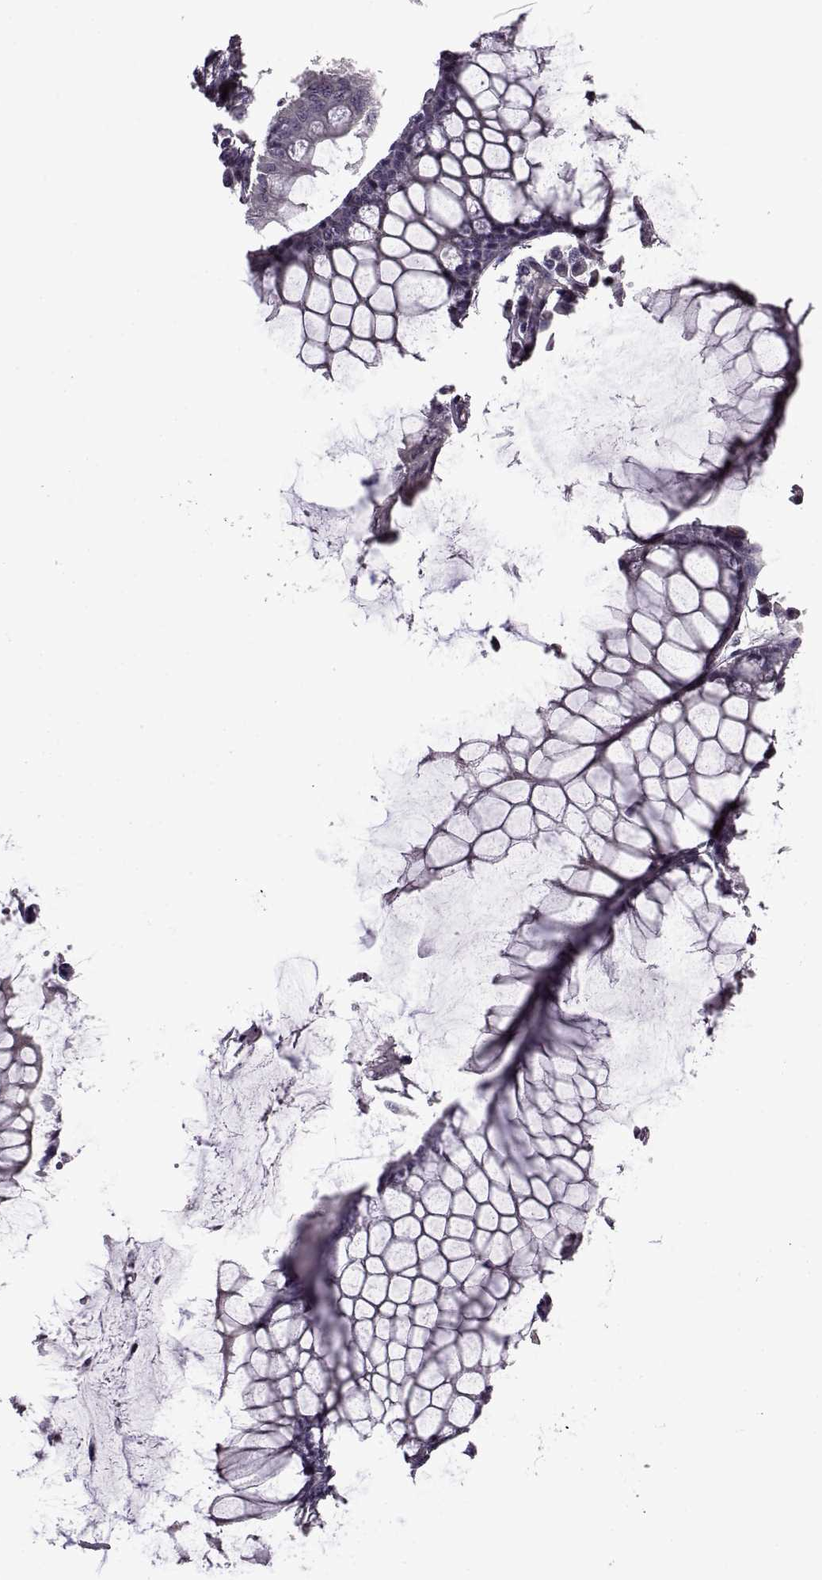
{"staining": {"intensity": "negative", "quantity": "none", "location": "none"}, "tissue": "colorectal cancer", "cell_type": "Tumor cells", "image_type": "cancer", "snomed": [{"axis": "morphology", "description": "Adenocarcinoma, NOS"}, {"axis": "topography", "description": "Colon"}], "caption": "Colorectal adenocarcinoma stained for a protein using immunohistochemistry demonstrates no staining tumor cells.", "gene": "EDDM3B", "patient": {"sex": "female", "age": 65}}